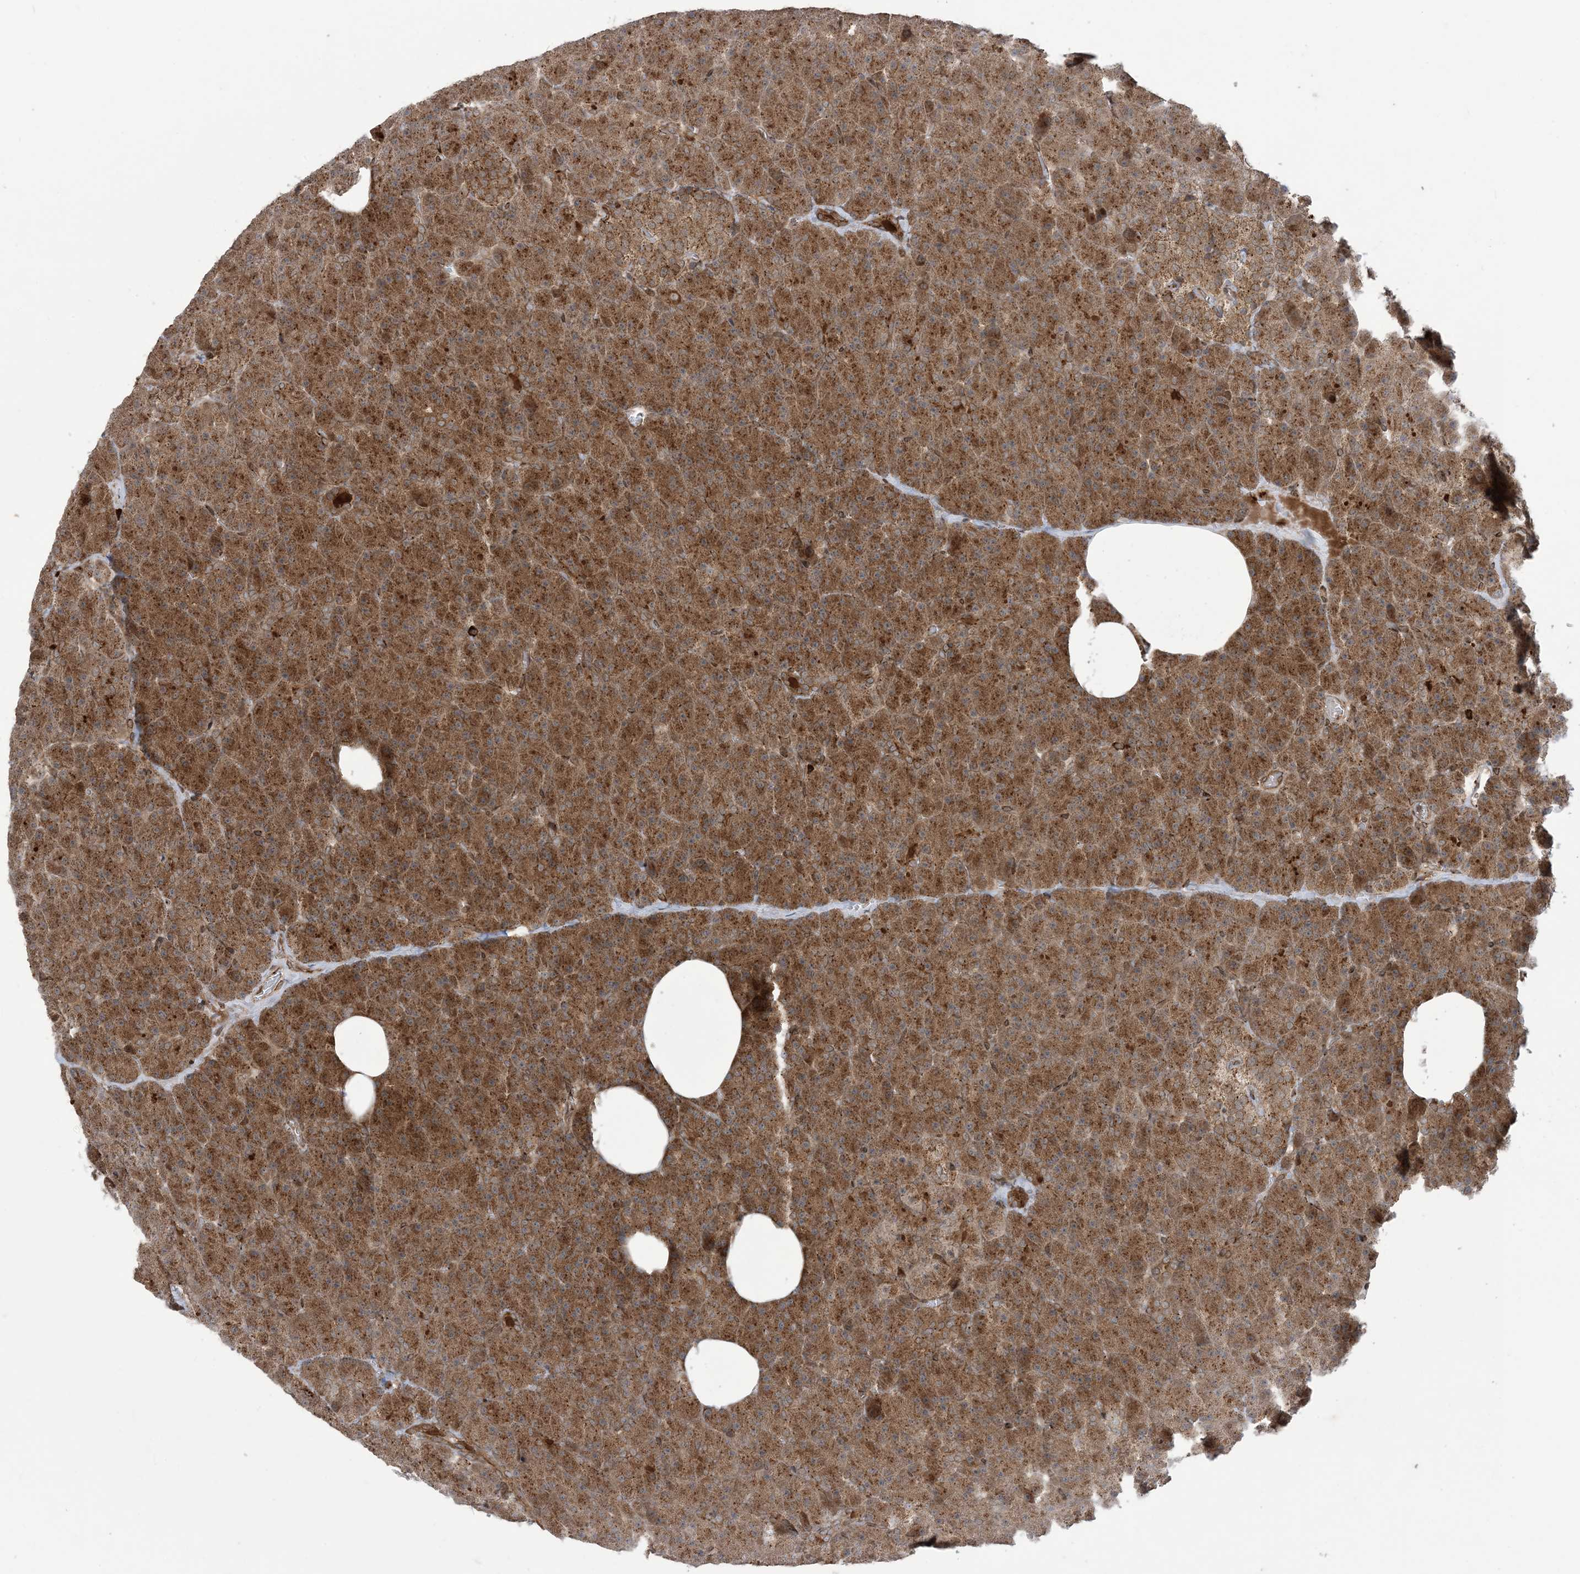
{"staining": {"intensity": "strong", "quantity": ">75%", "location": "cytoplasmic/membranous"}, "tissue": "pancreas", "cell_type": "Exocrine glandular cells", "image_type": "normal", "snomed": [{"axis": "morphology", "description": "Normal tissue, NOS"}, {"axis": "morphology", "description": "Carcinoid, malignant, NOS"}, {"axis": "topography", "description": "Pancreas"}], "caption": "Immunohistochemical staining of unremarkable pancreas shows >75% levels of strong cytoplasmic/membranous protein expression in about >75% of exocrine glandular cells.", "gene": "CASP4", "patient": {"sex": "female", "age": 35}}